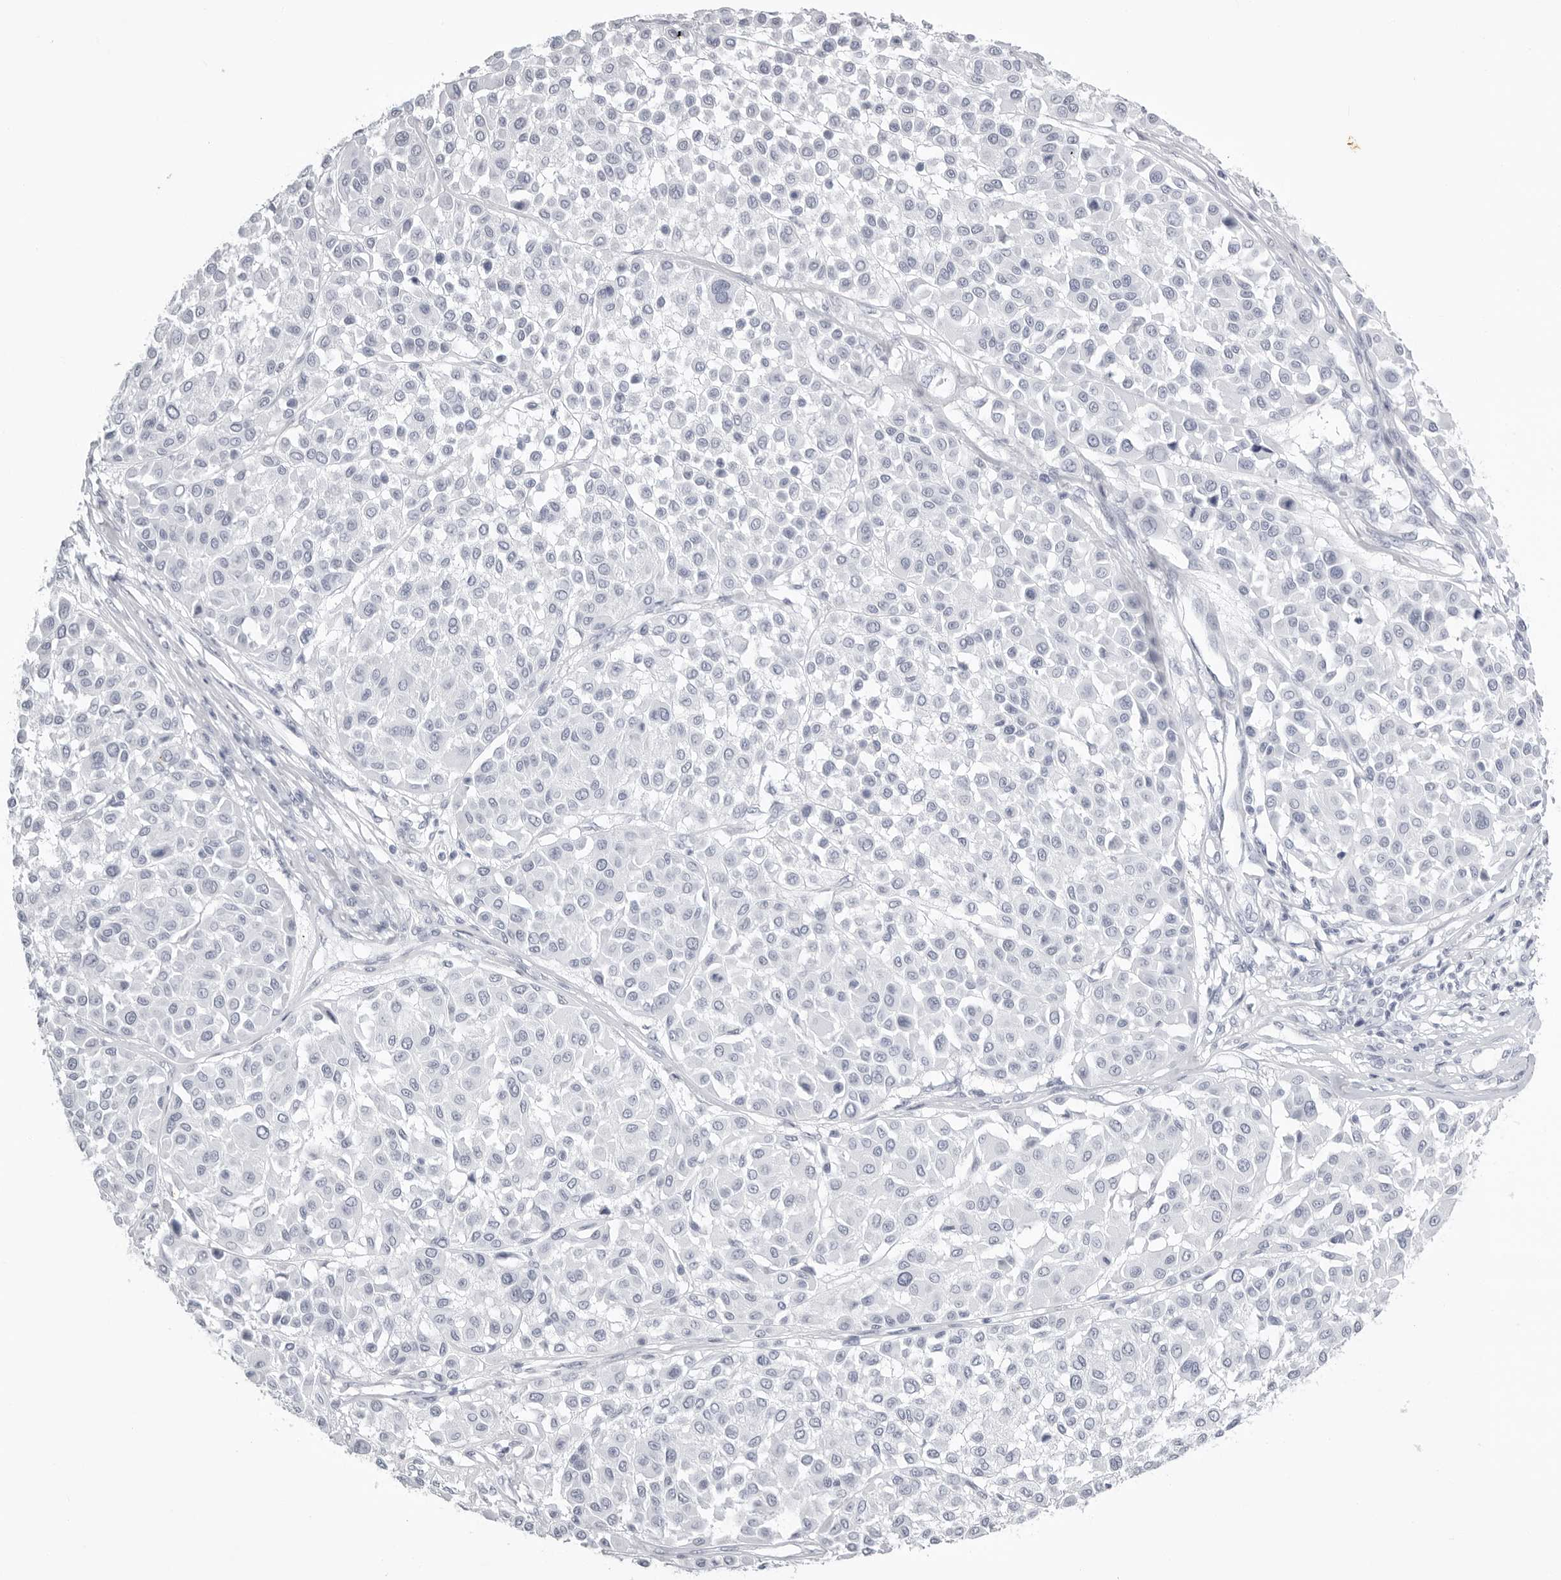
{"staining": {"intensity": "negative", "quantity": "none", "location": "none"}, "tissue": "melanoma", "cell_type": "Tumor cells", "image_type": "cancer", "snomed": [{"axis": "morphology", "description": "Malignant melanoma, Metastatic site"}, {"axis": "topography", "description": "Soft tissue"}], "caption": "A histopathology image of melanoma stained for a protein reveals no brown staining in tumor cells.", "gene": "KLK9", "patient": {"sex": "male", "age": 41}}